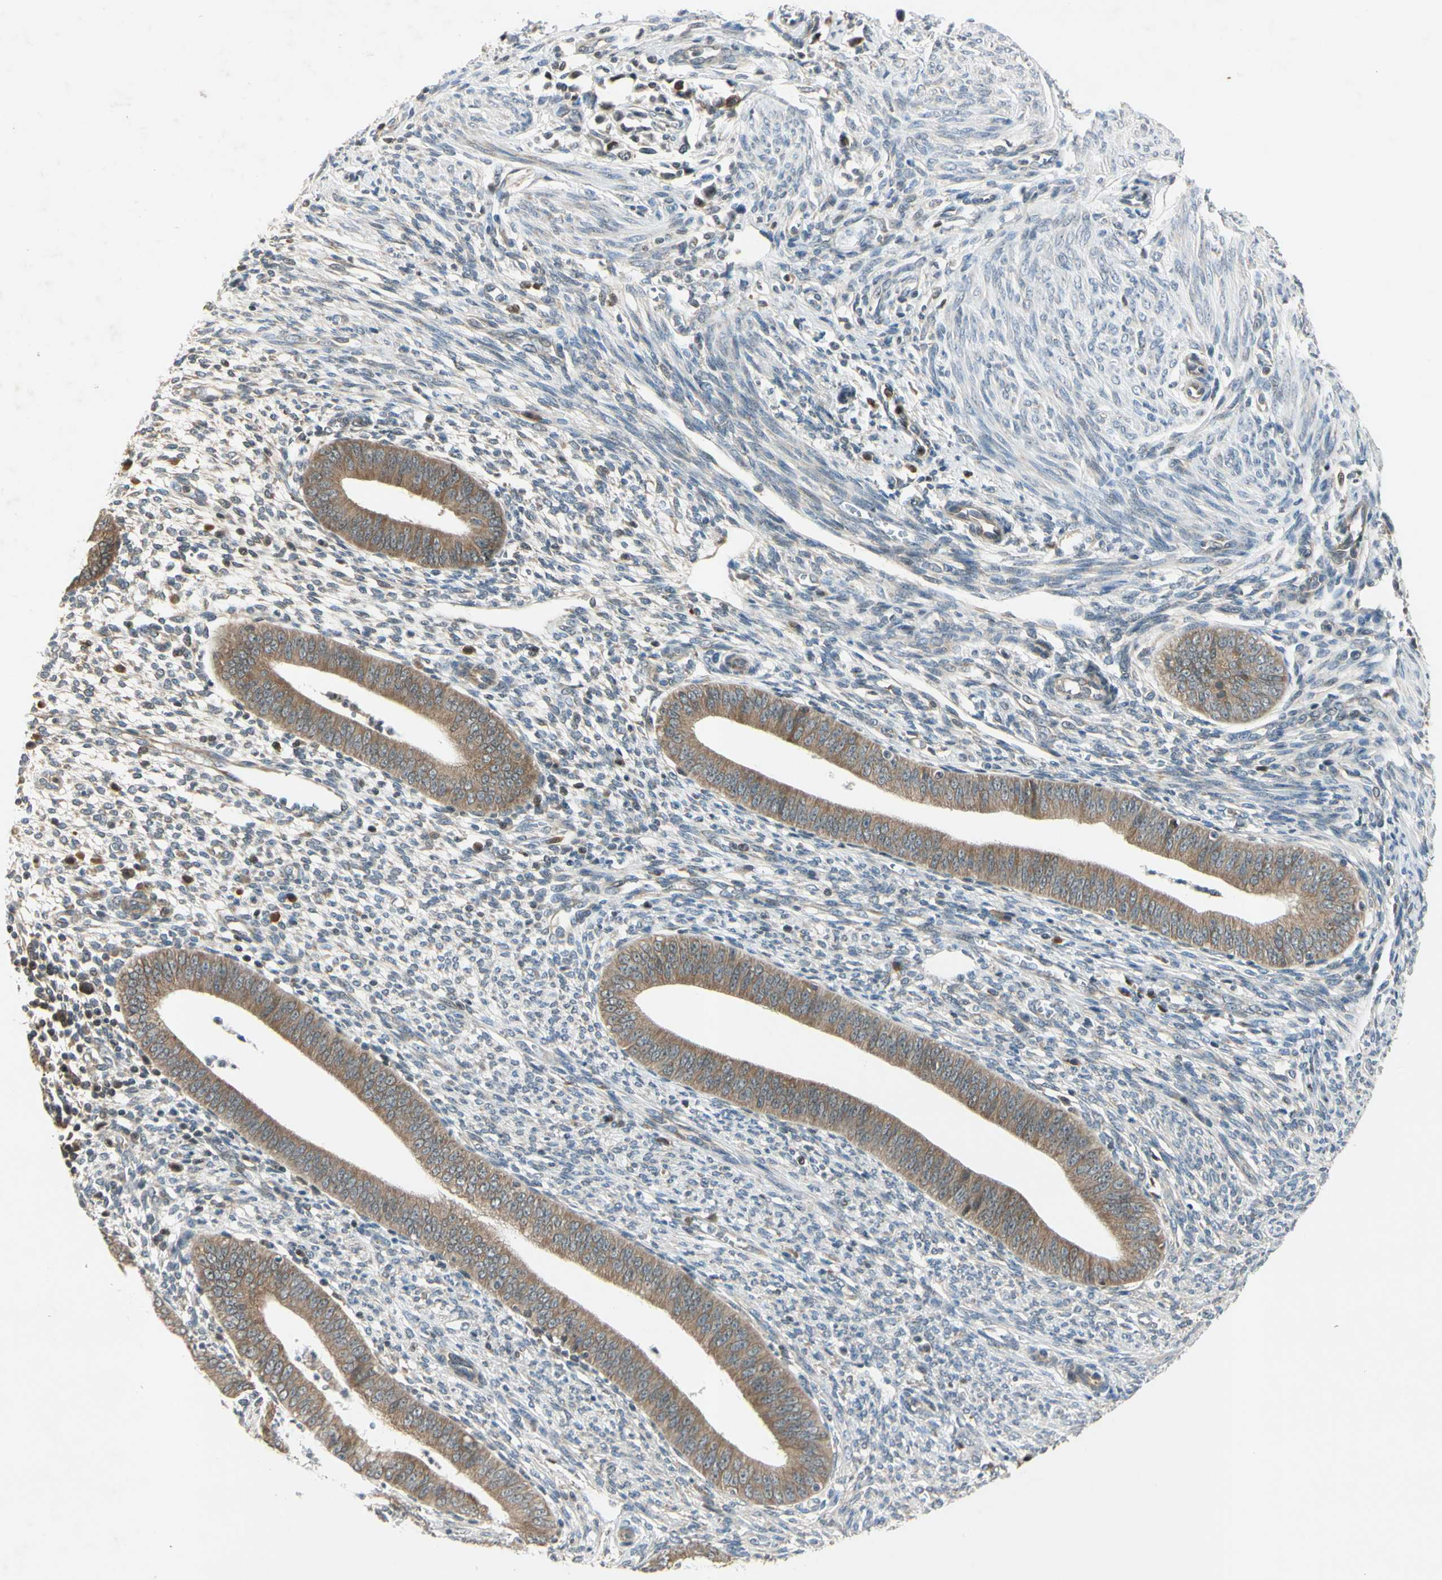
{"staining": {"intensity": "weak", "quantity": "<25%", "location": "cytoplasmic/membranous"}, "tissue": "endometrium", "cell_type": "Cells in endometrial stroma", "image_type": "normal", "snomed": [{"axis": "morphology", "description": "Normal tissue, NOS"}, {"axis": "topography", "description": "Endometrium"}], "caption": "This is an immunohistochemistry micrograph of unremarkable human endometrium. There is no expression in cells in endometrial stroma.", "gene": "RPS6KB2", "patient": {"sex": "female", "age": 35}}